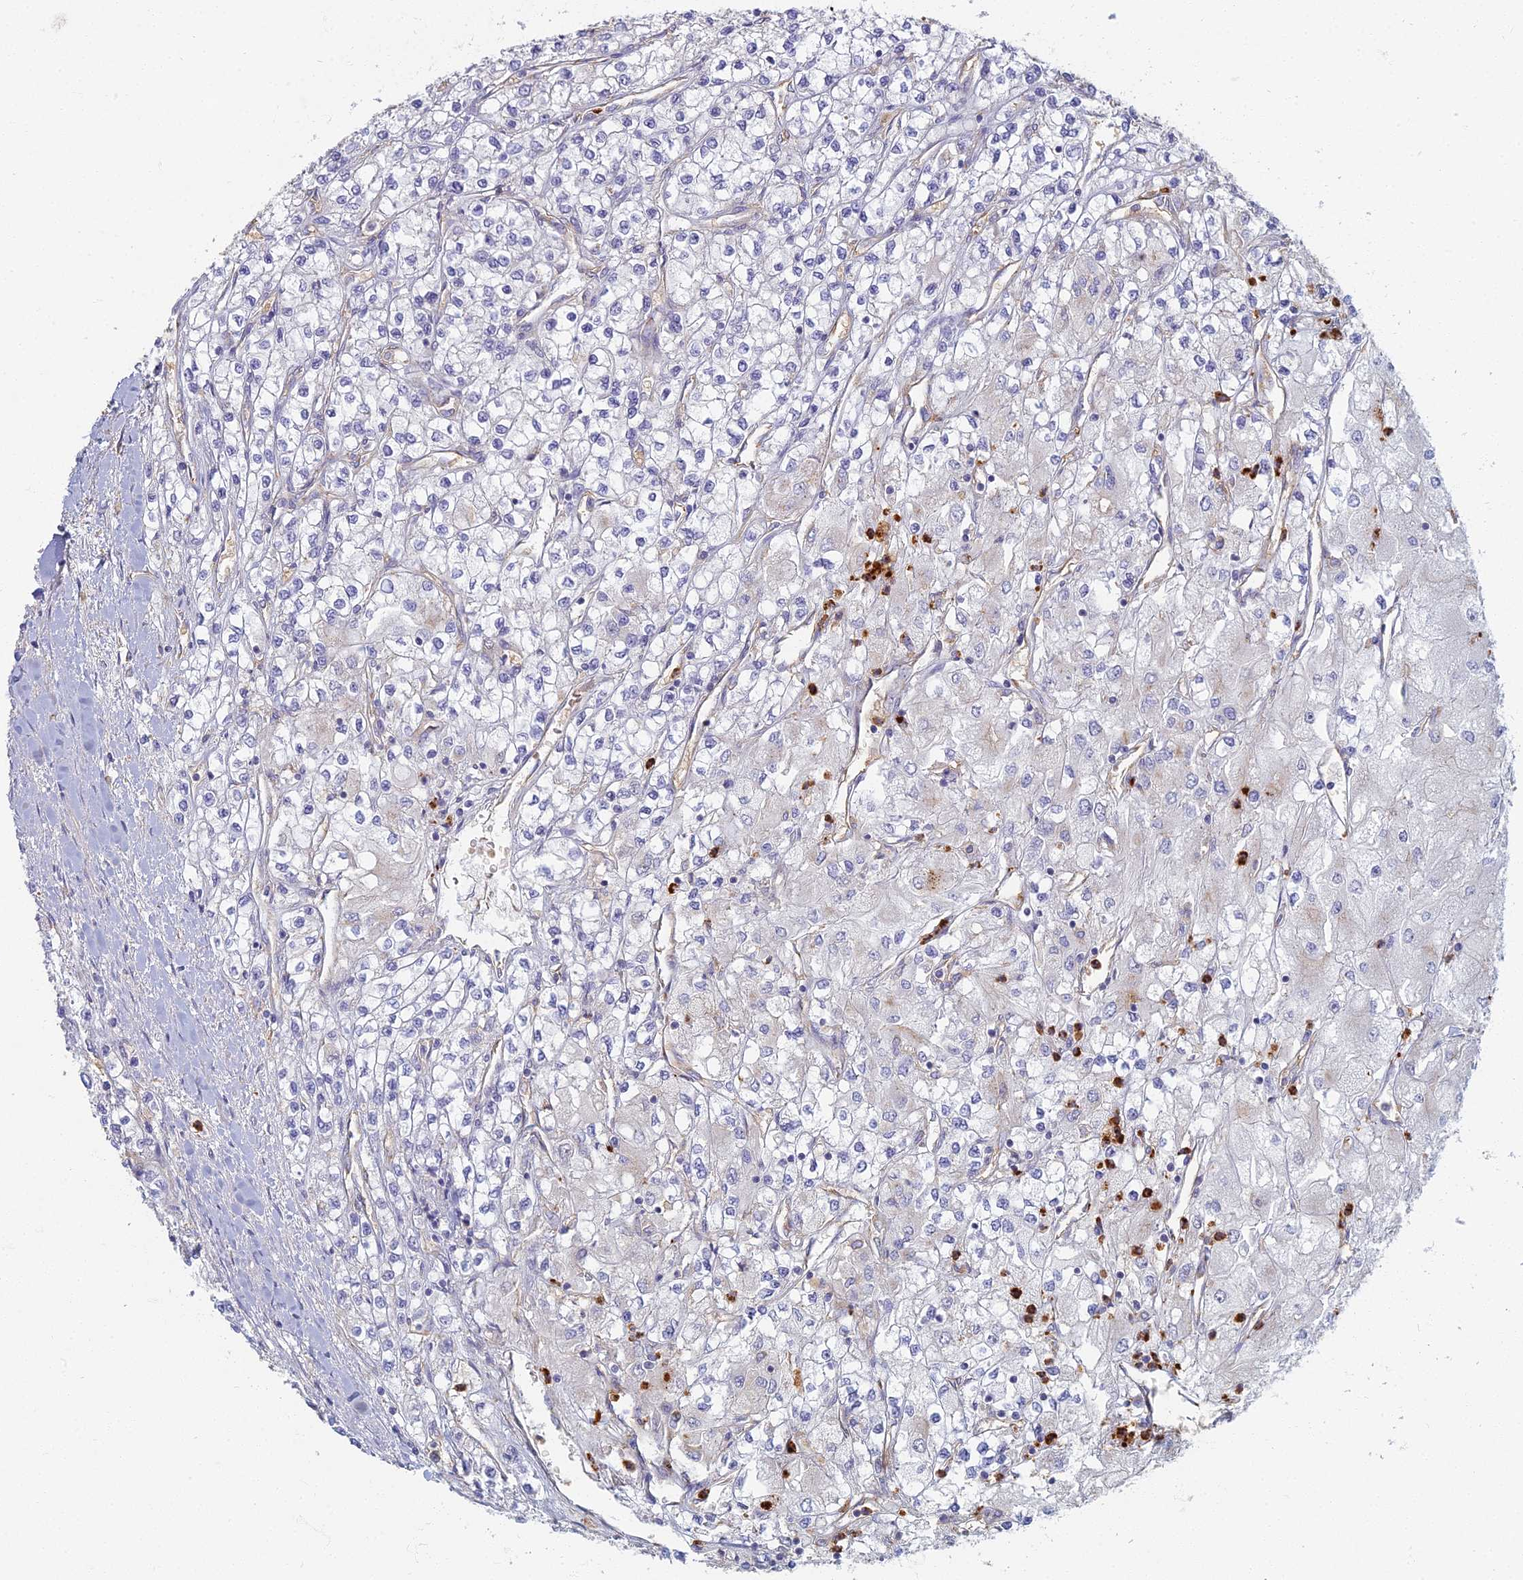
{"staining": {"intensity": "negative", "quantity": "none", "location": "none"}, "tissue": "renal cancer", "cell_type": "Tumor cells", "image_type": "cancer", "snomed": [{"axis": "morphology", "description": "Adenocarcinoma, NOS"}, {"axis": "topography", "description": "Kidney"}], "caption": "Immunohistochemistry micrograph of adenocarcinoma (renal) stained for a protein (brown), which reveals no staining in tumor cells.", "gene": "PROX2", "patient": {"sex": "male", "age": 80}}